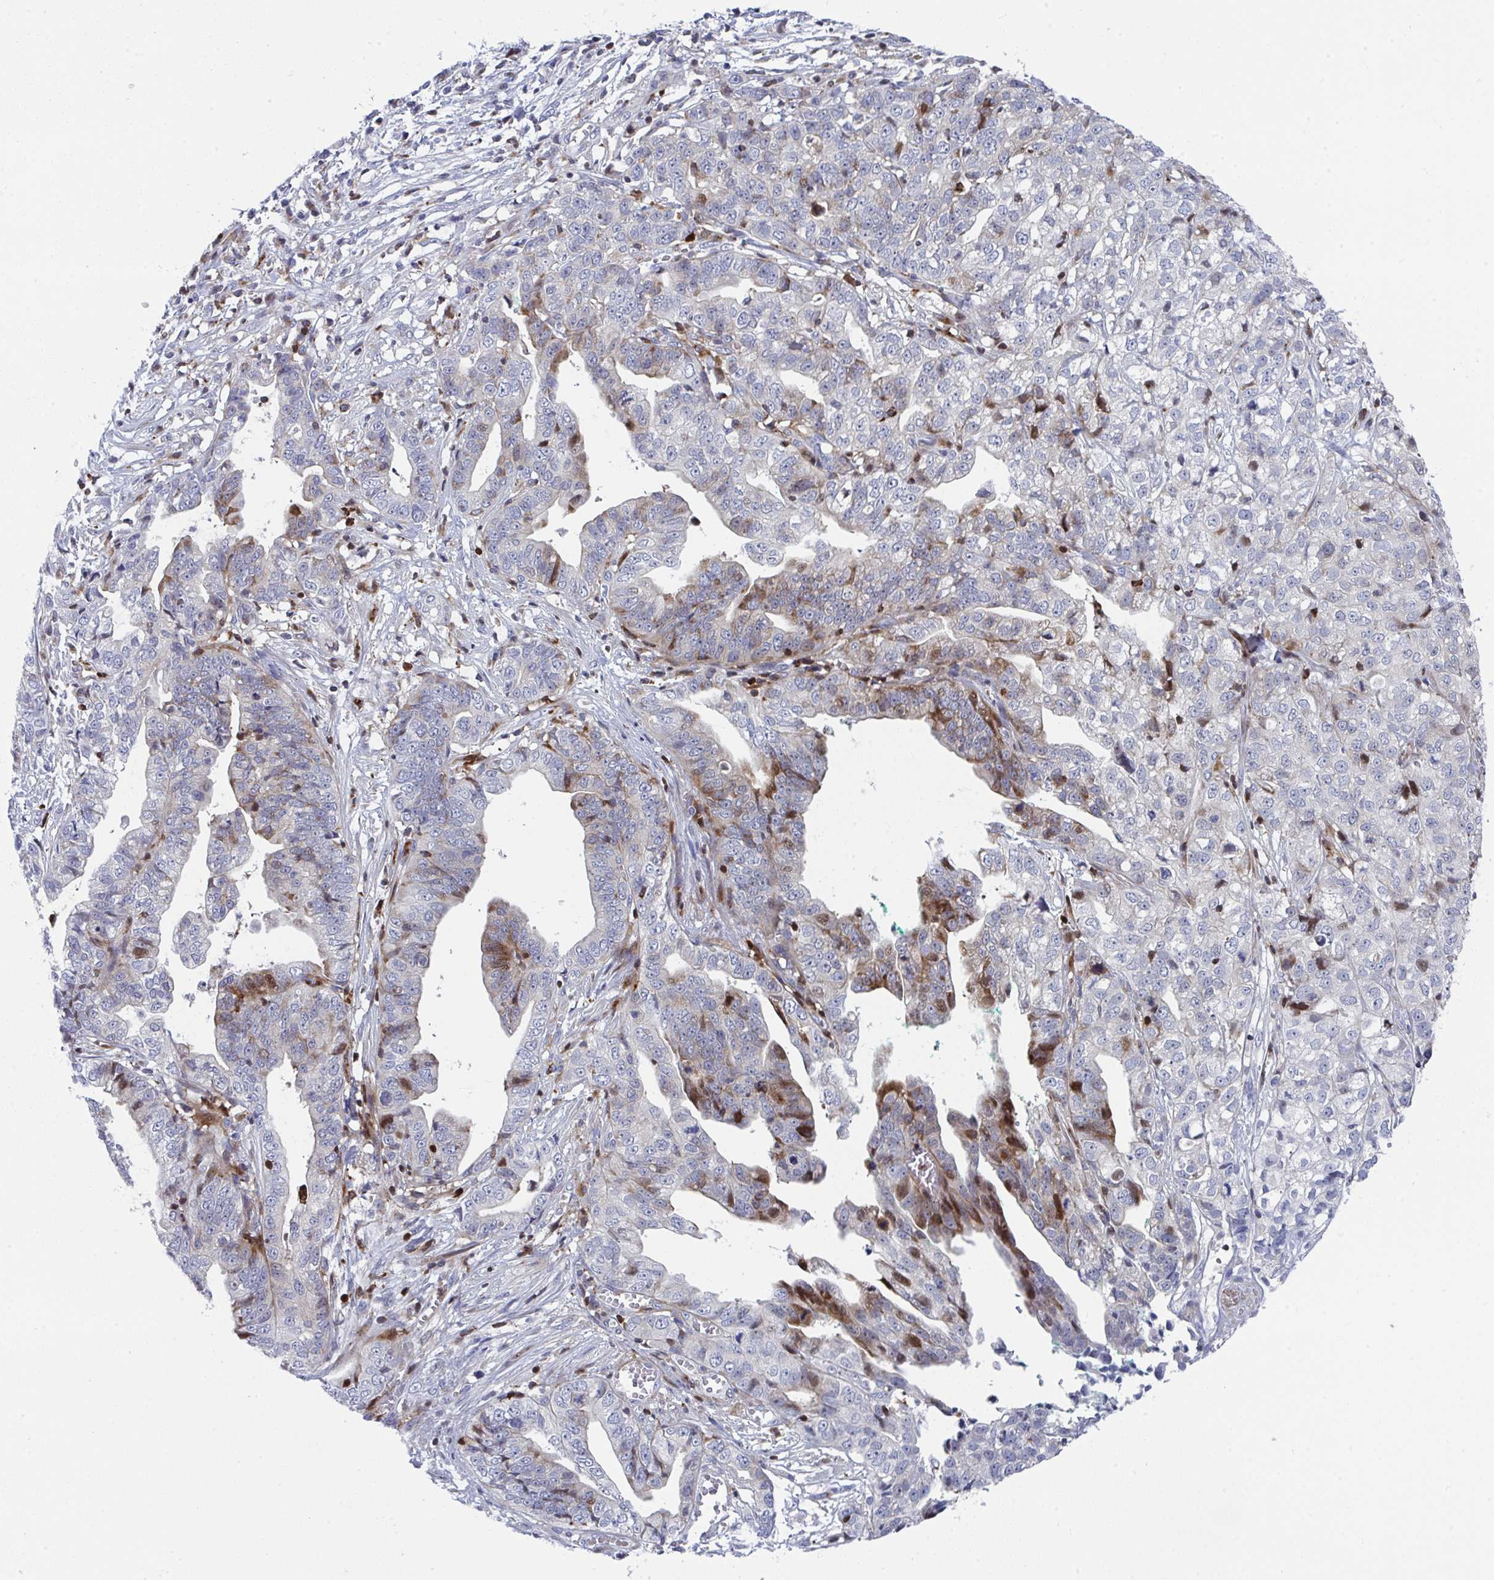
{"staining": {"intensity": "weak", "quantity": "<25%", "location": "cytoplasmic/membranous"}, "tissue": "stomach cancer", "cell_type": "Tumor cells", "image_type": "cancer", "snomed": [{"axis": "morphology", "description": "Adenocarcinoma, NOS"}, {"axis": "topography", "description": "Stomach, upper"}], "caption": "The micrograph demonstrates no significant staining in tumor cells of stomach cancer.", "gene": "AOC2", "patient": {"sex": "female", "age": 67}}